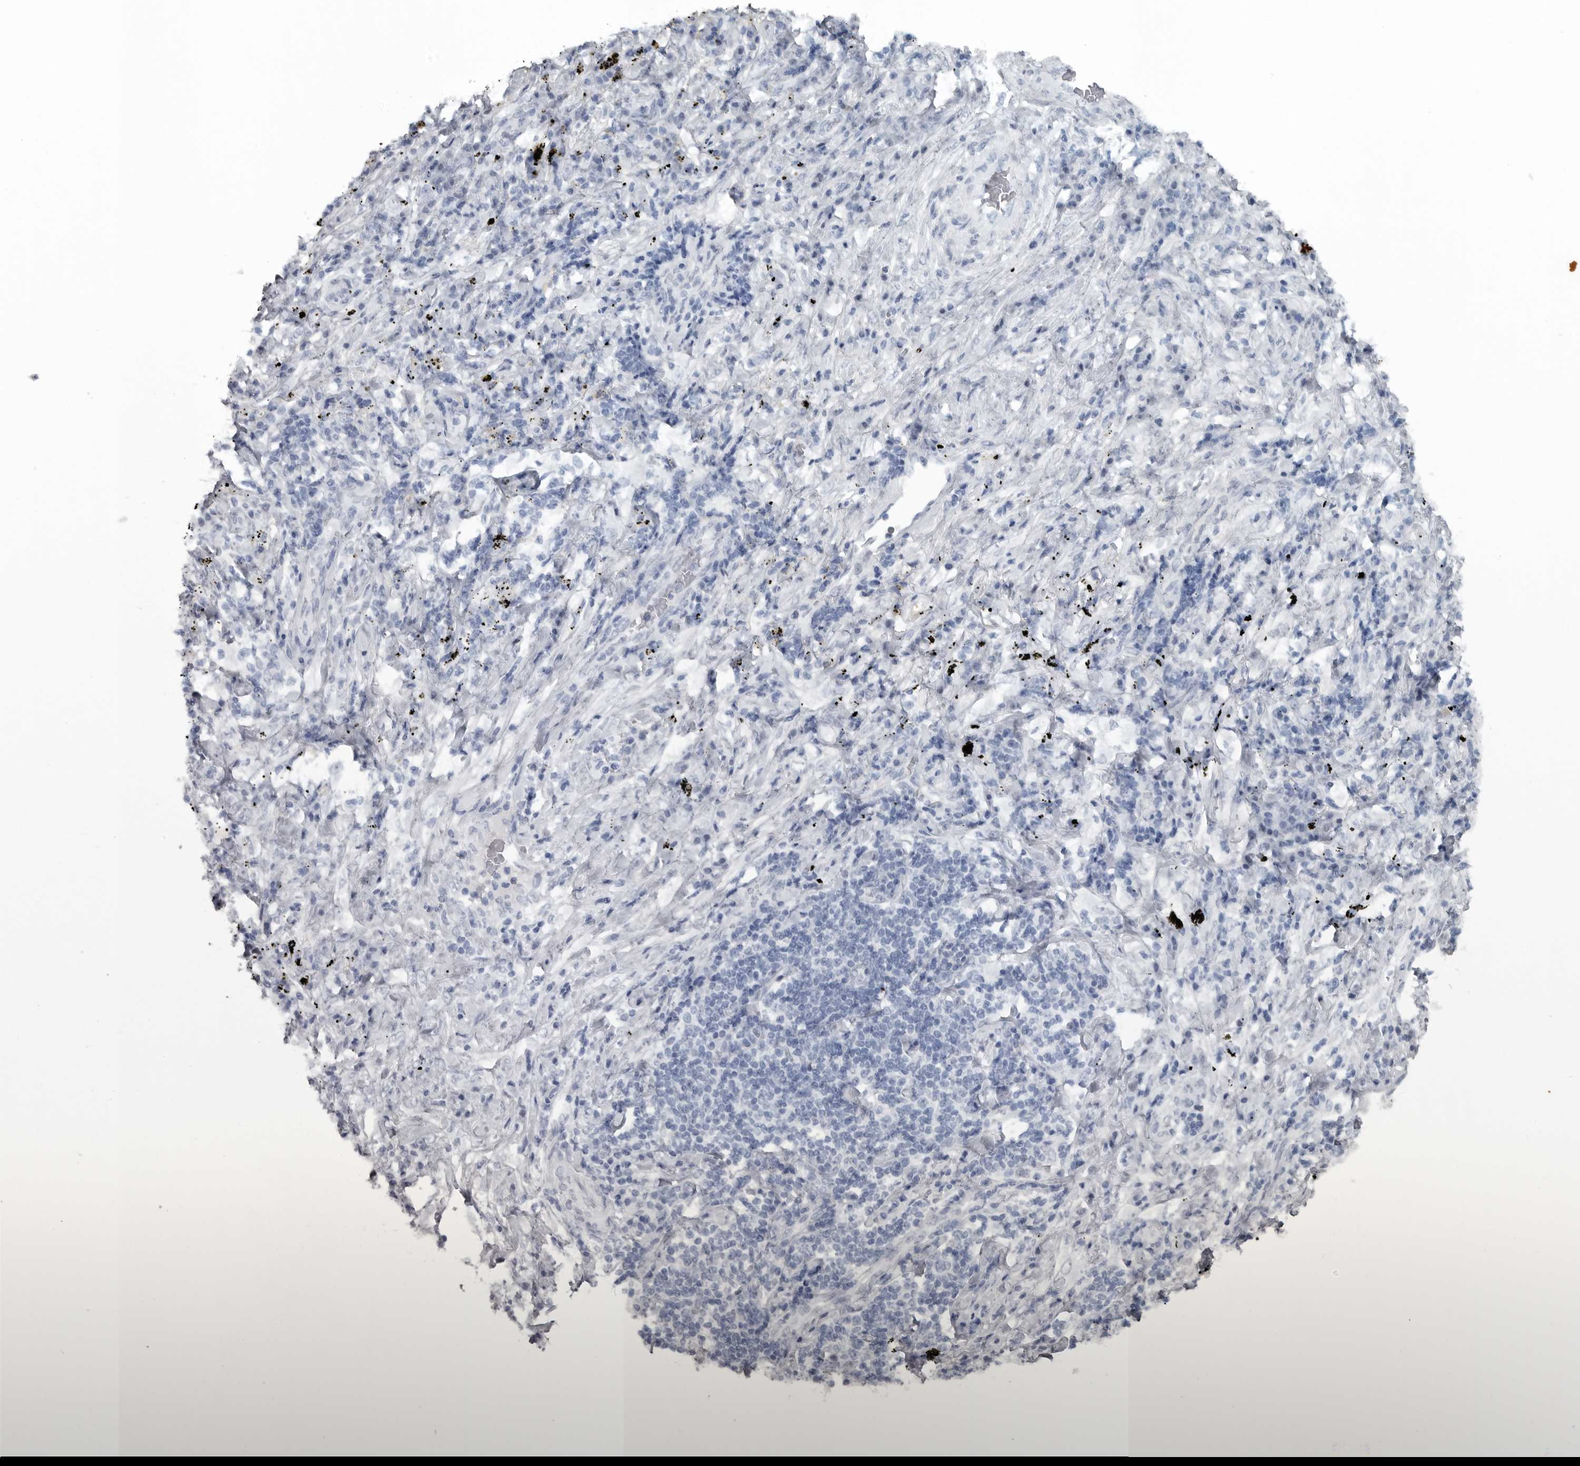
{"staining": {"intensity": "negative", "quantity": "none", "location": "none"}, "tissue": "lung cancer", "cell_type": "Tumor cells", "image_type": "cancer", "snomed": [{"axis": "morphology", "description": "Squamous cell carcinoma, NOS"}, {"axis": "topography", "description": "Lung"}], "caption": "Tumor cells show no significant protein expression in lung cancer.", "gene": "HMGN3", "patient": {"sex": "female", "age": 63}}